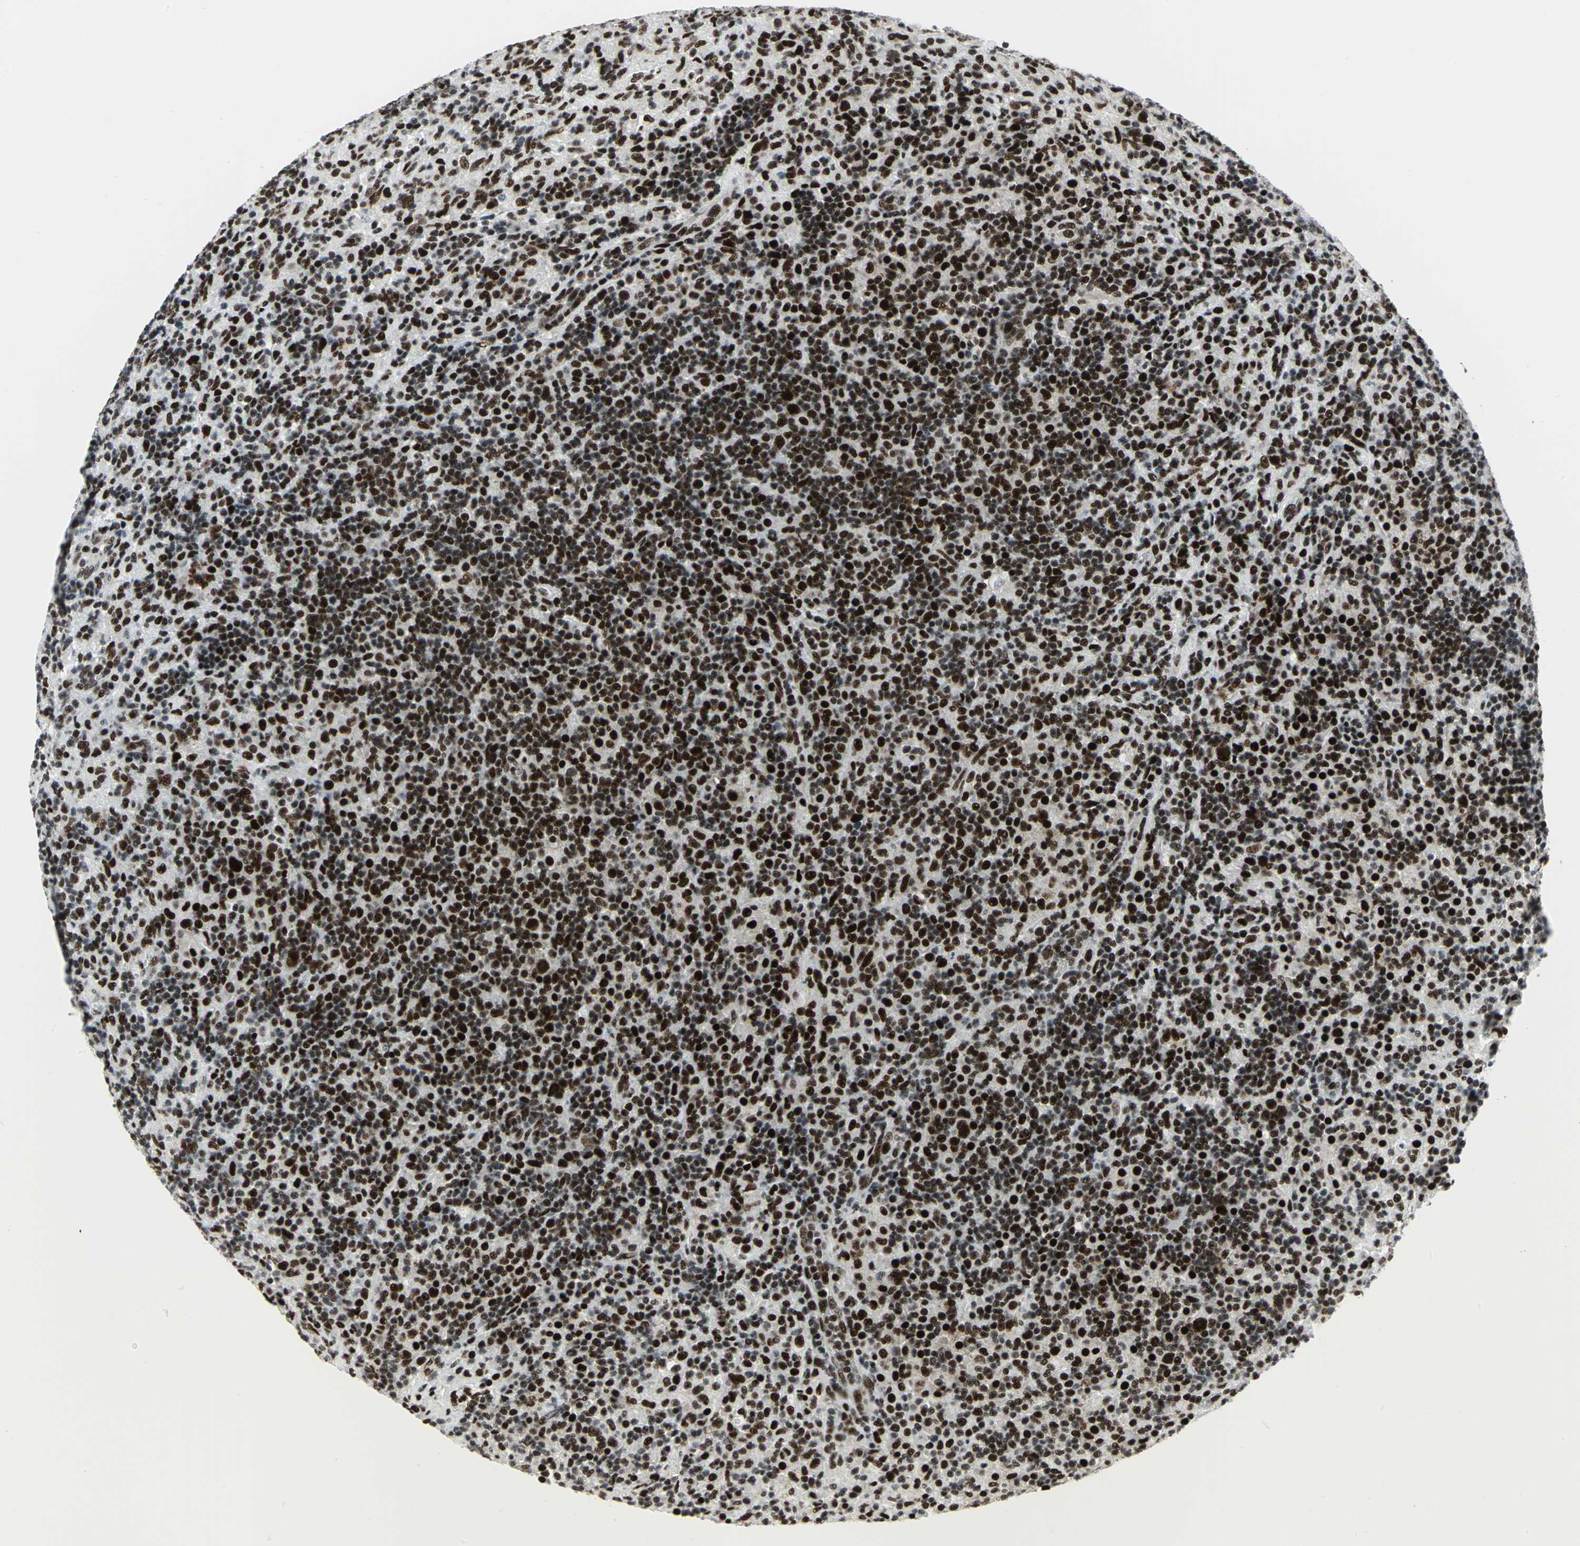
{"staining": {"intensity": "strong", "quantity": ">75%", "location": "nuclear"}, "tissue": "lymphoma", "cell_type": "Tumor cells", "image_type": "cancer", "snomed": [{"axis": "morphology", "description": "Hodgkin's disease, NOS"}, {"axis": "topography", "description": "Lymph node"}], "caption": "Lymphoma tissue displays strong nuclear positivity in approximately >75% of tumor cells, visualized by immunohistochemistry.", "gene": "SMARCA4", "patient": {"sex": "male", "age": 70}}